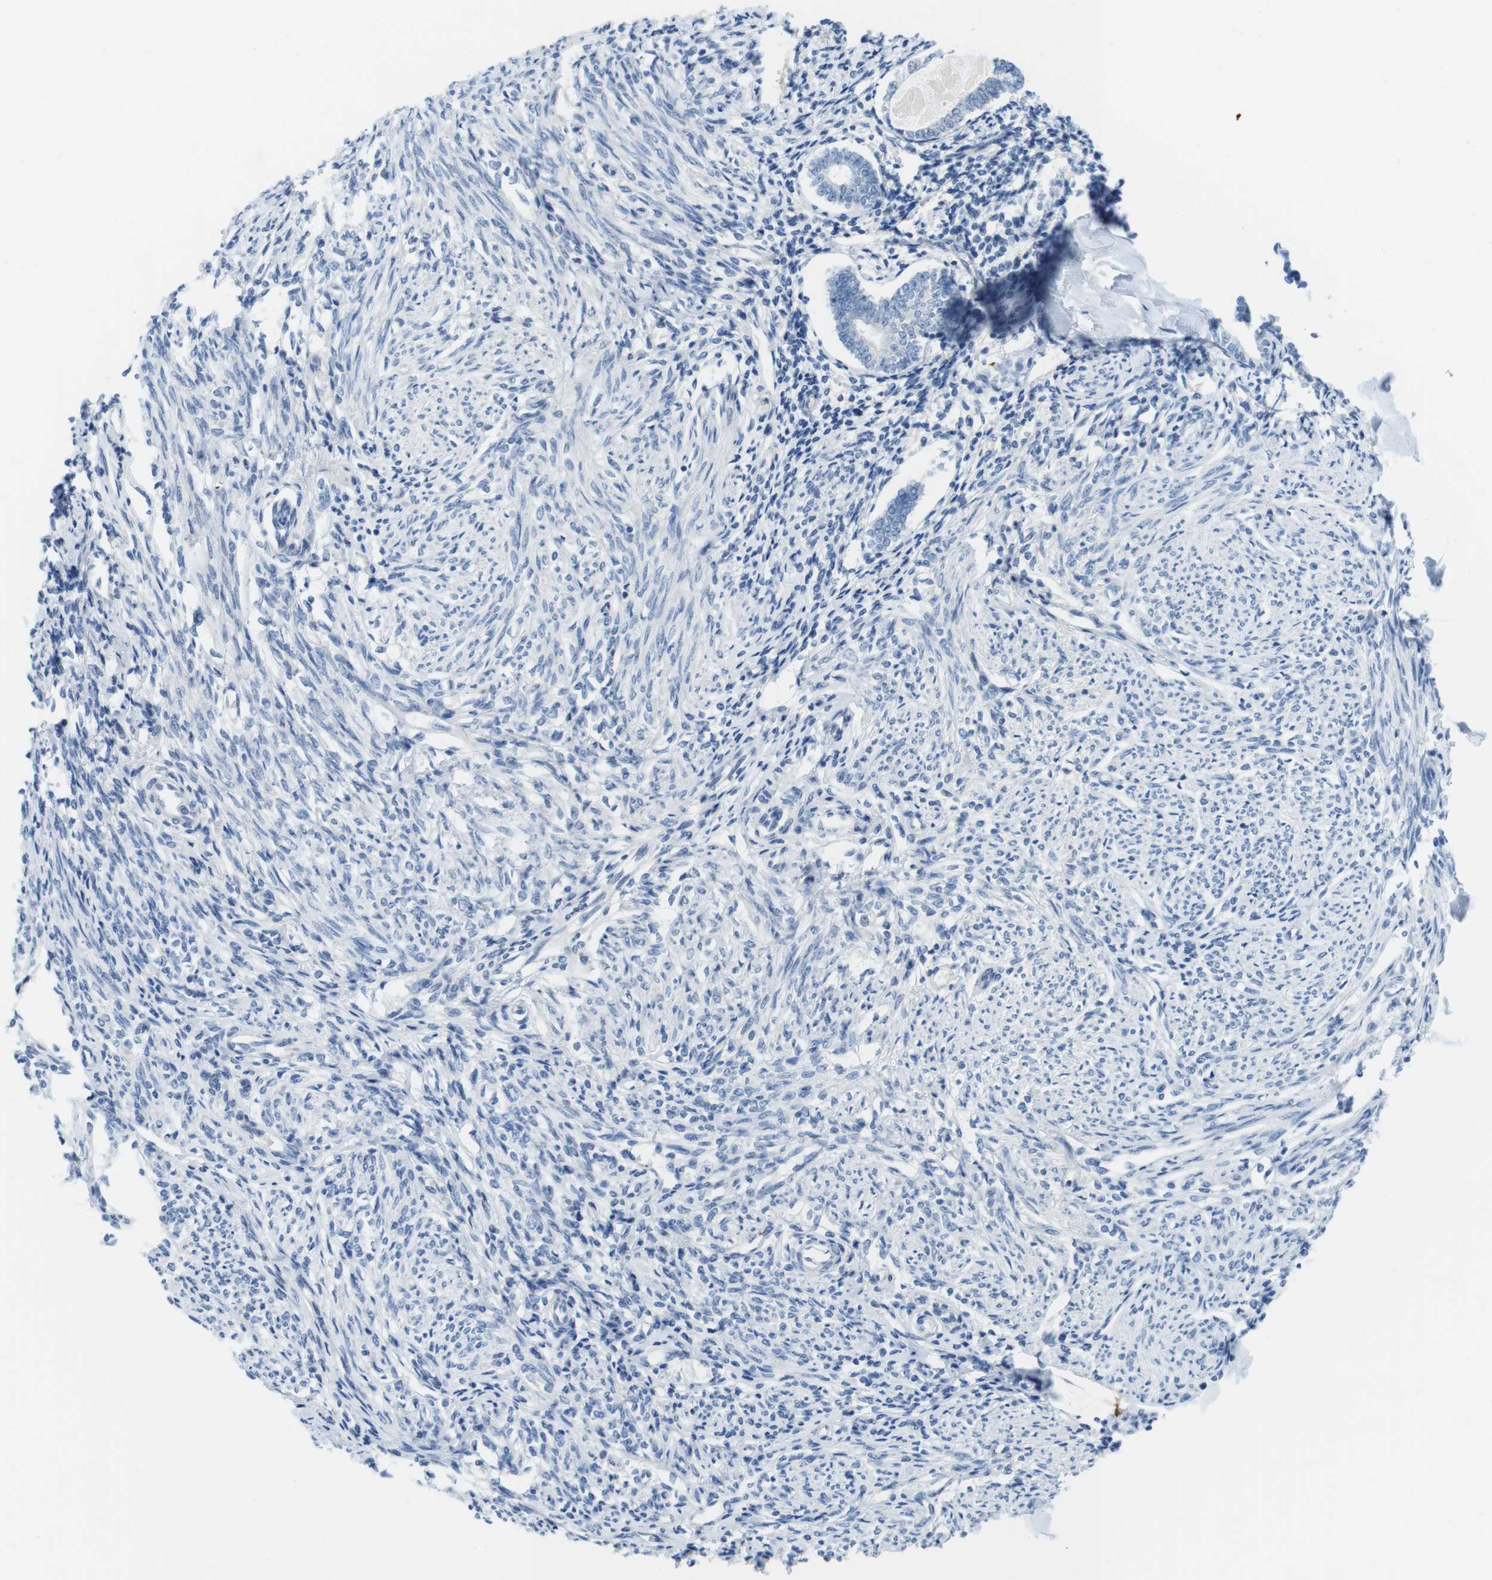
{"staining": {"intensity": "negative", "quantity": "none", "location": "none"}, "tissue": "endometrium", "cell_type": "Cells in endometrial stroma", "image_type": "normal", "snomed": [{"axis": "morphology", "description": "Normal tissue, NOS"}, {"axis": "topography", "description": "Endometrium"}], "caption": "Immunohistochemistry of normal endometrium shows no staining in cells in endometrial stroma. (DAB immunohistochemistry, high magnification).", "gene": "CASP2", "patient": {"sex": "female", "age": 71}}